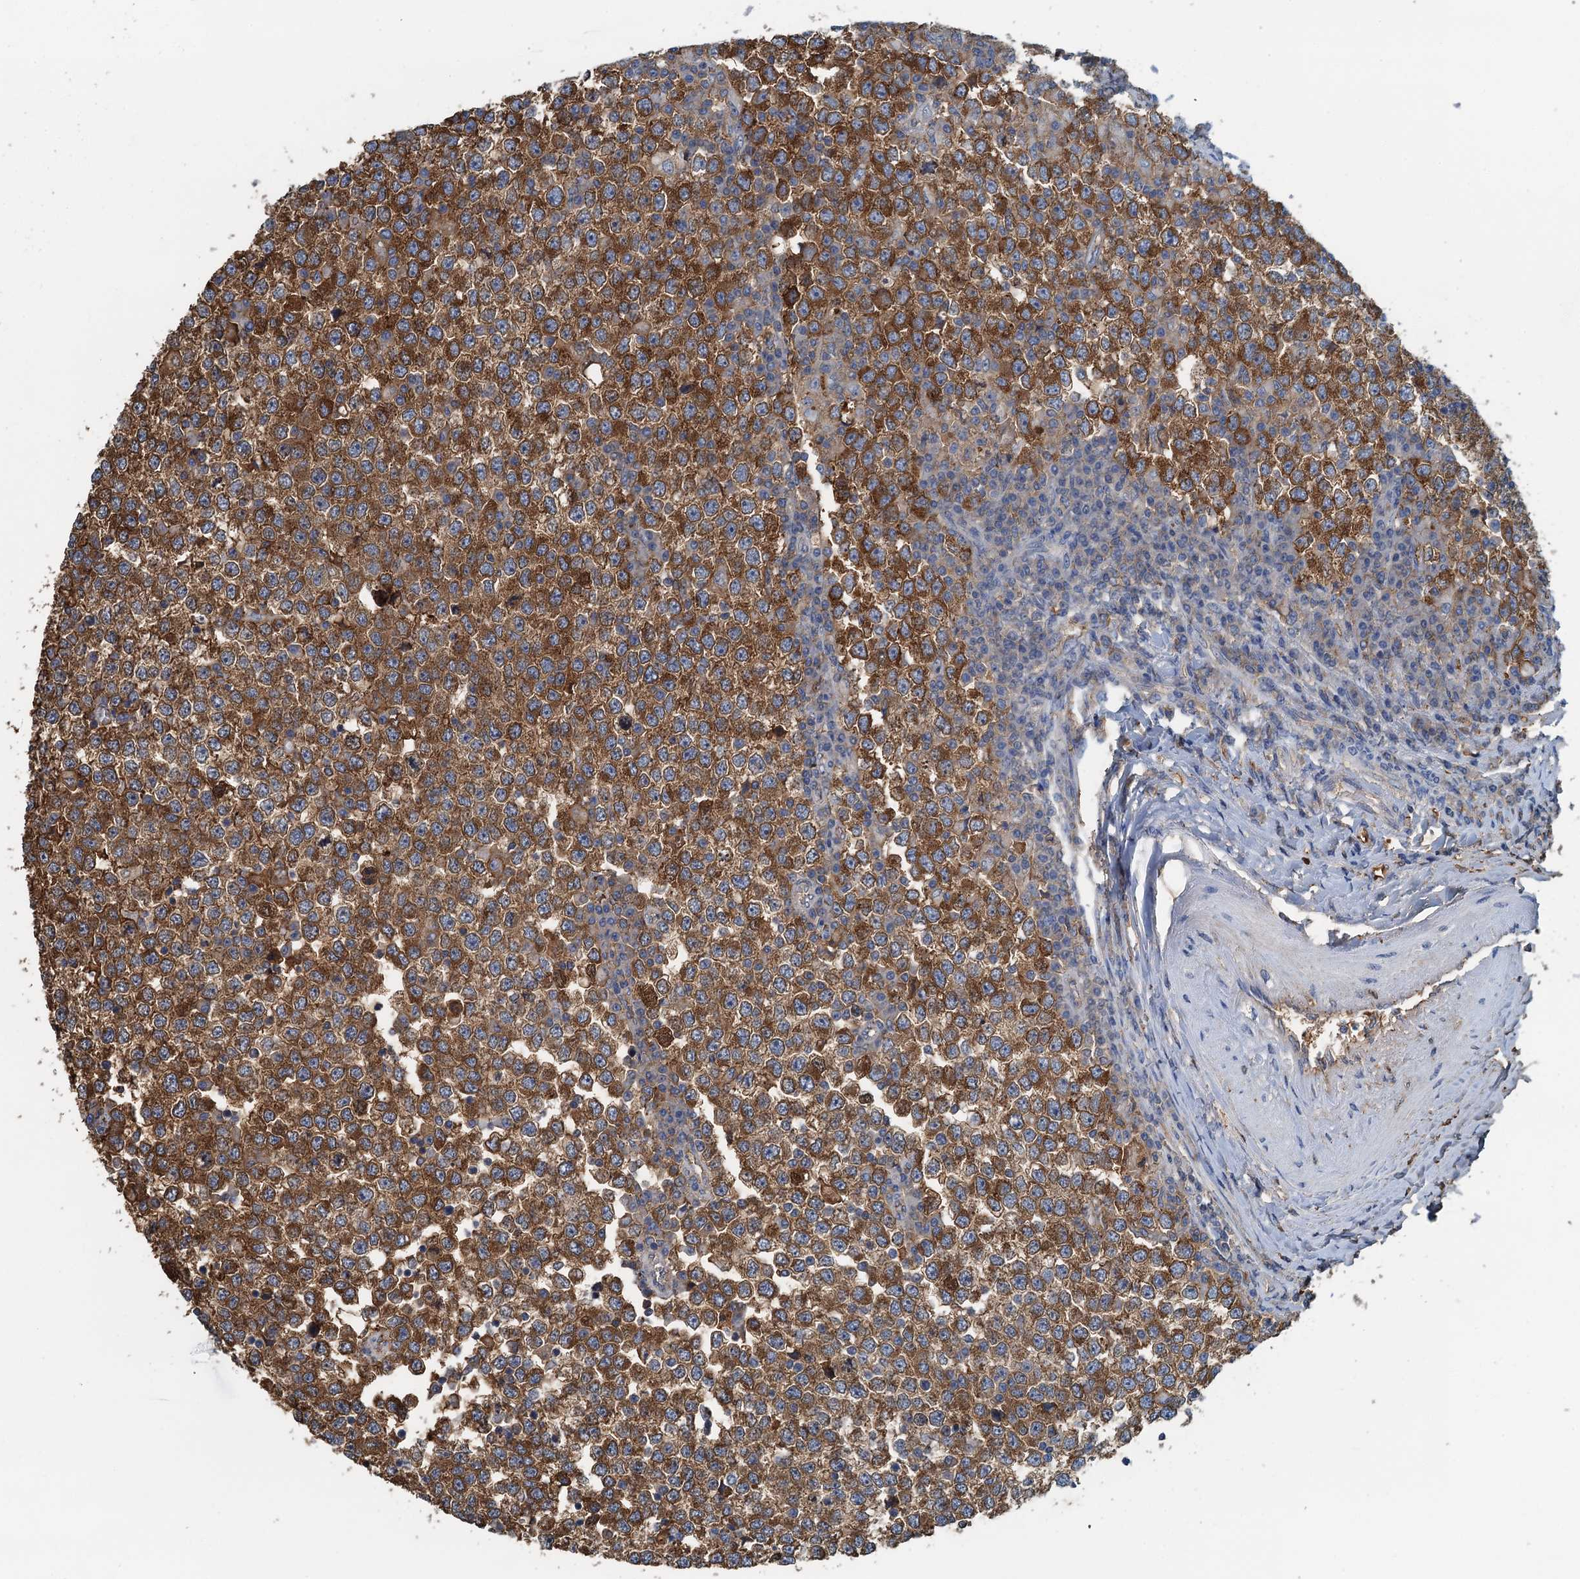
{"staining": {"intensity": "strong", "quantity": ">75%", "location": "cytoplasmic/membranous"}, "tissue": "testis cancer", "cell_type": "Tumor cells", "image_type": "cancer", "snomed": [{"axis": "morphology", "description": "Seminoma, NOS"}, {"axis": "topography", "description": "Testis"}], "caption": "IHC image of human seminoma (testis) stained for a protein (brown), which exhibits high levels of strong cytoplasmic/membranous staining in about >75% of tumor cells.", "gene": "LSM14B", "patient": {"sex": "male", "age": 65}}